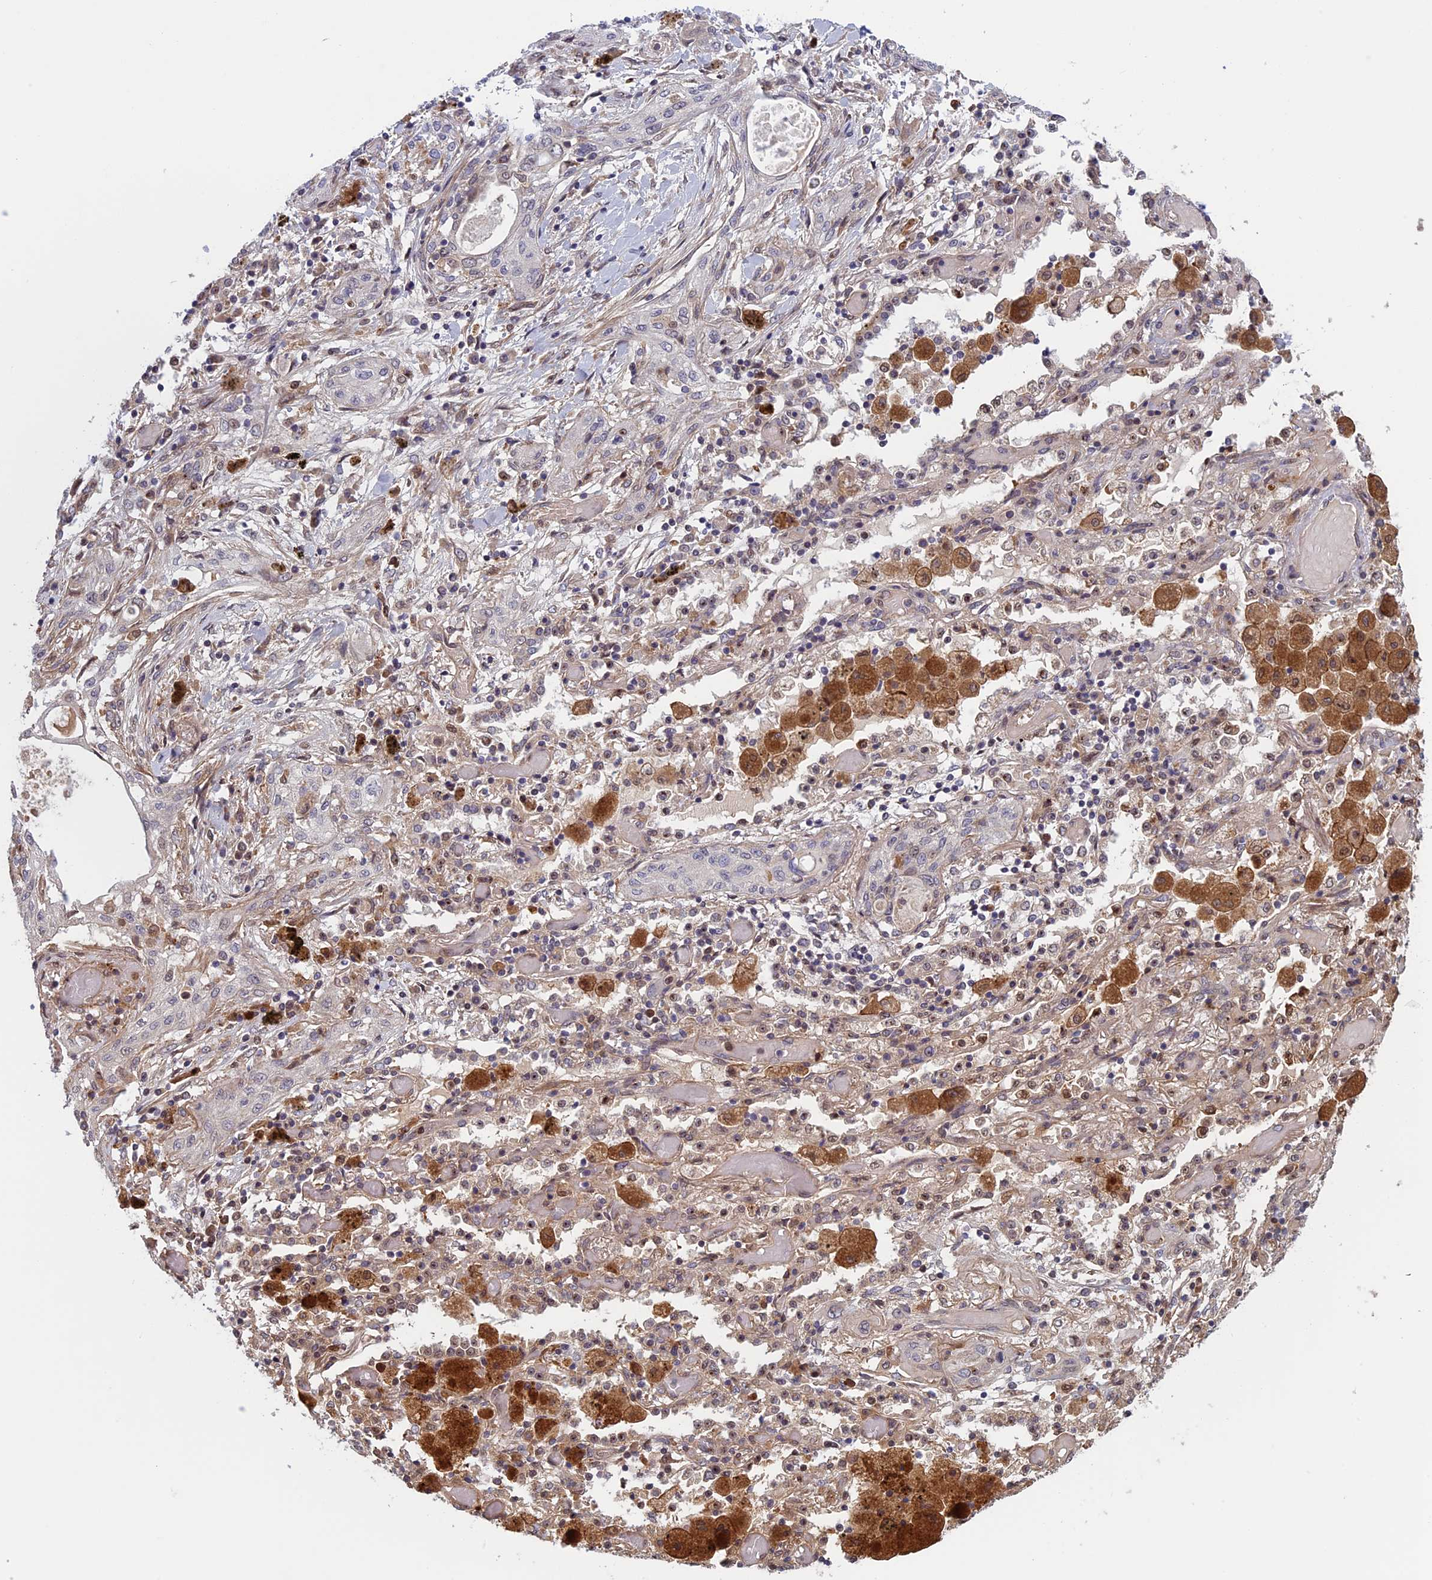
{"staining": {"intensity": "negative", "quantity": "none", "location": "none"}, "tissue": "lung cancer", "cell_type": "Tumor cells", "image_type": "cancer", "snomed": [{"axis": "morphology", "description": "Squamous cell carcinoma, NOS"}, {"axis": "topography", "description": "Lung"}], "caption": "This micrograph is of squamous cell carcinoma (lung) stained with immunohistochemistry to label a protein in brown with the nuclei are counter-stained blue. There is no expression in tumor cells. (DAB immunohistochemistry with hematoxylin counter stain).", "gene": "FADS1", "patient": {"sex": "female", "age": 47}}